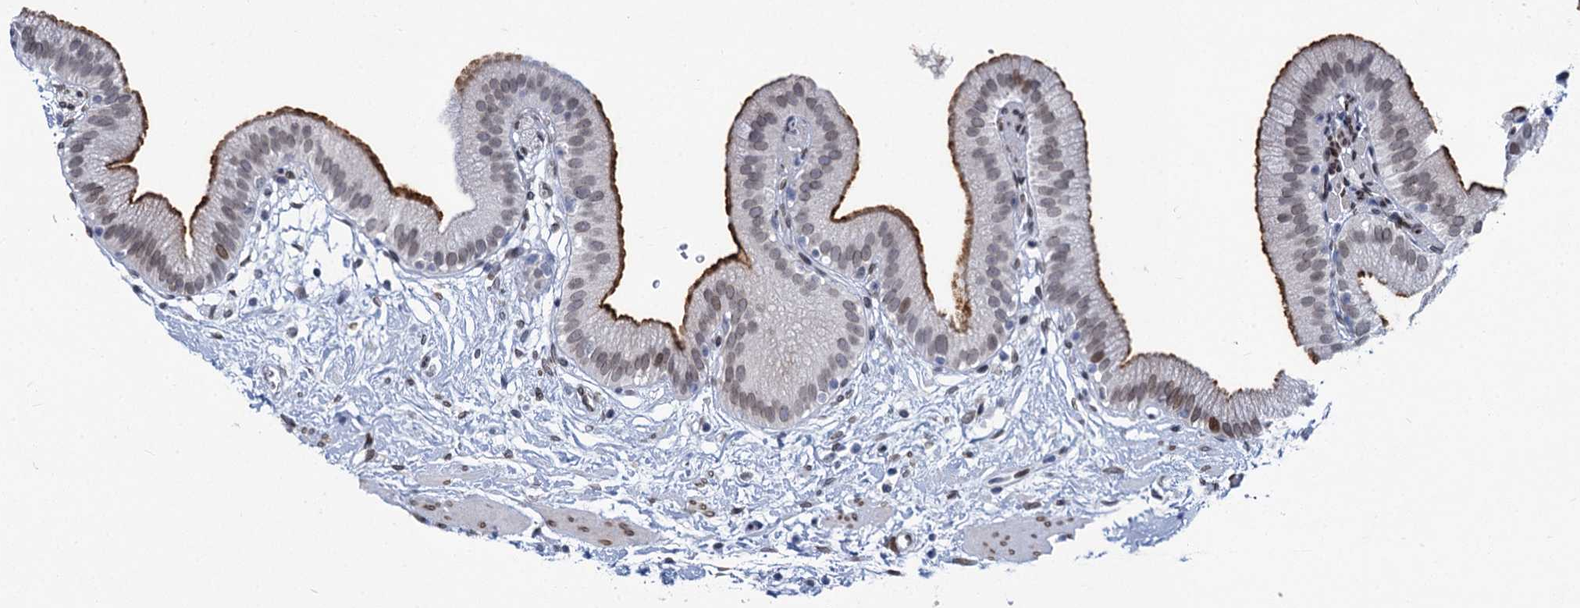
{"staining": {"intensity": "moderate", "quantity": "25%-75%", "location": "cytoplasmic/membranous,nuclear"}, "tissue": "gallbladder", "cell_type": "Glandular cells", "image_type": "normal", "snomed": [{"axis": "morphology", "description": "Normal tissue, NOS"}, {"axis": "topography", "description": "Gallbladder"}], "caption": "An immunohistochemistry (IHC) photomicrograph of unremarkable tissue is shown. Protein staining in brown highlights moderate cytoplasmic/membranous,nuclear positivity in gallbladder within glandular cells.", "gene": "PRSS35", "patient": {"sex": "male", "age": 55}}